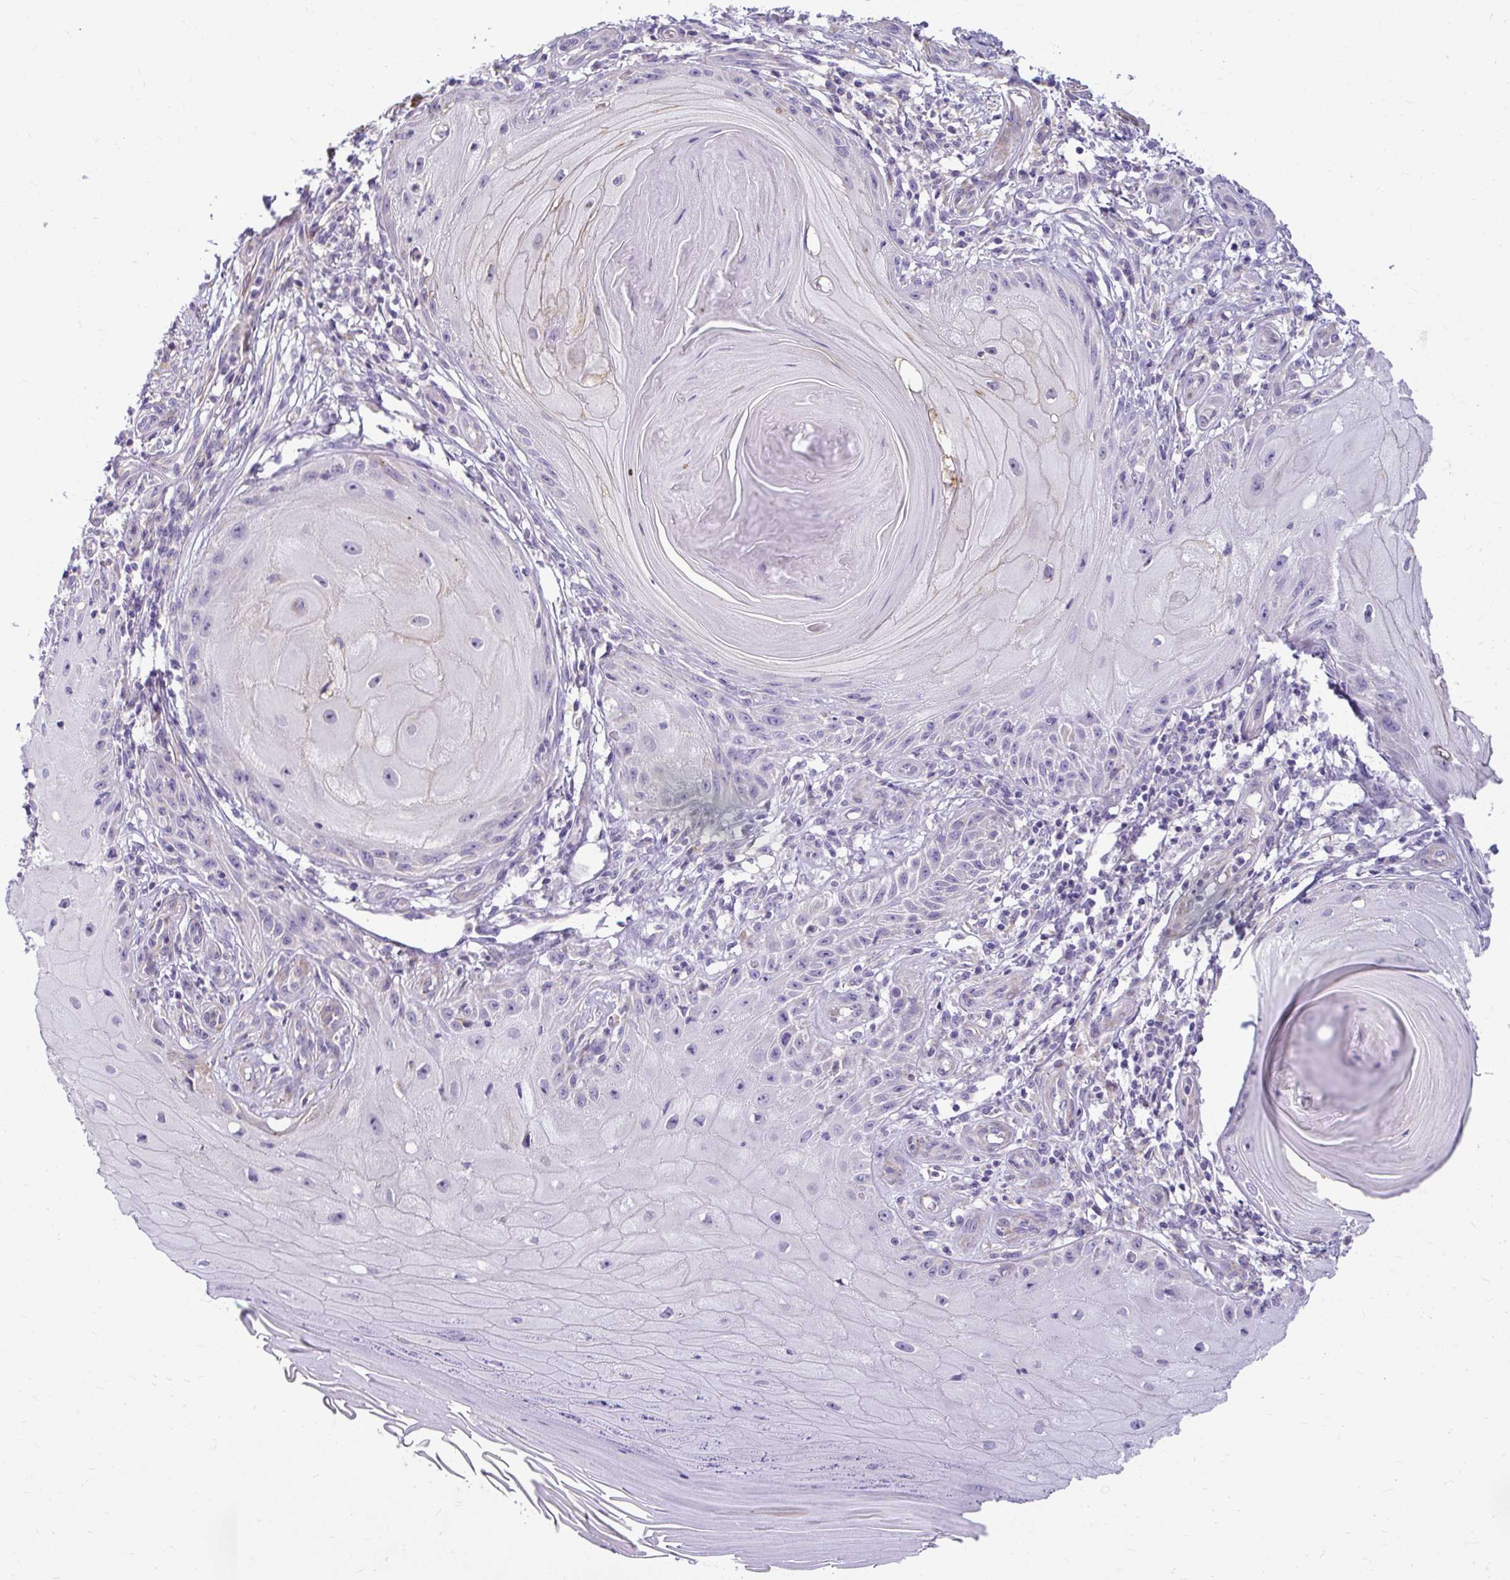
{"staining": {"intensity": "negative", "quantity": "none", "location": "none"}, "tissue": "skin cancer", "cell_type": "Tumor cells", "image_type": "cancer", "snomed": [{"axis": "morphology", "description": "Squamous cell carcinoma, NOS"}, {"axis": "topography", "description": "Skin"}], "caption": "Image shows no significant protein staining in tumor cells of skin squamous cell carcinoma. (Brightfield microscopy of DAB (3,3'-diaminobenzidine) immunohistochemistry at high magnification).", "gene": "PKN3", "patient": {"sex": "female", "age": 77}}